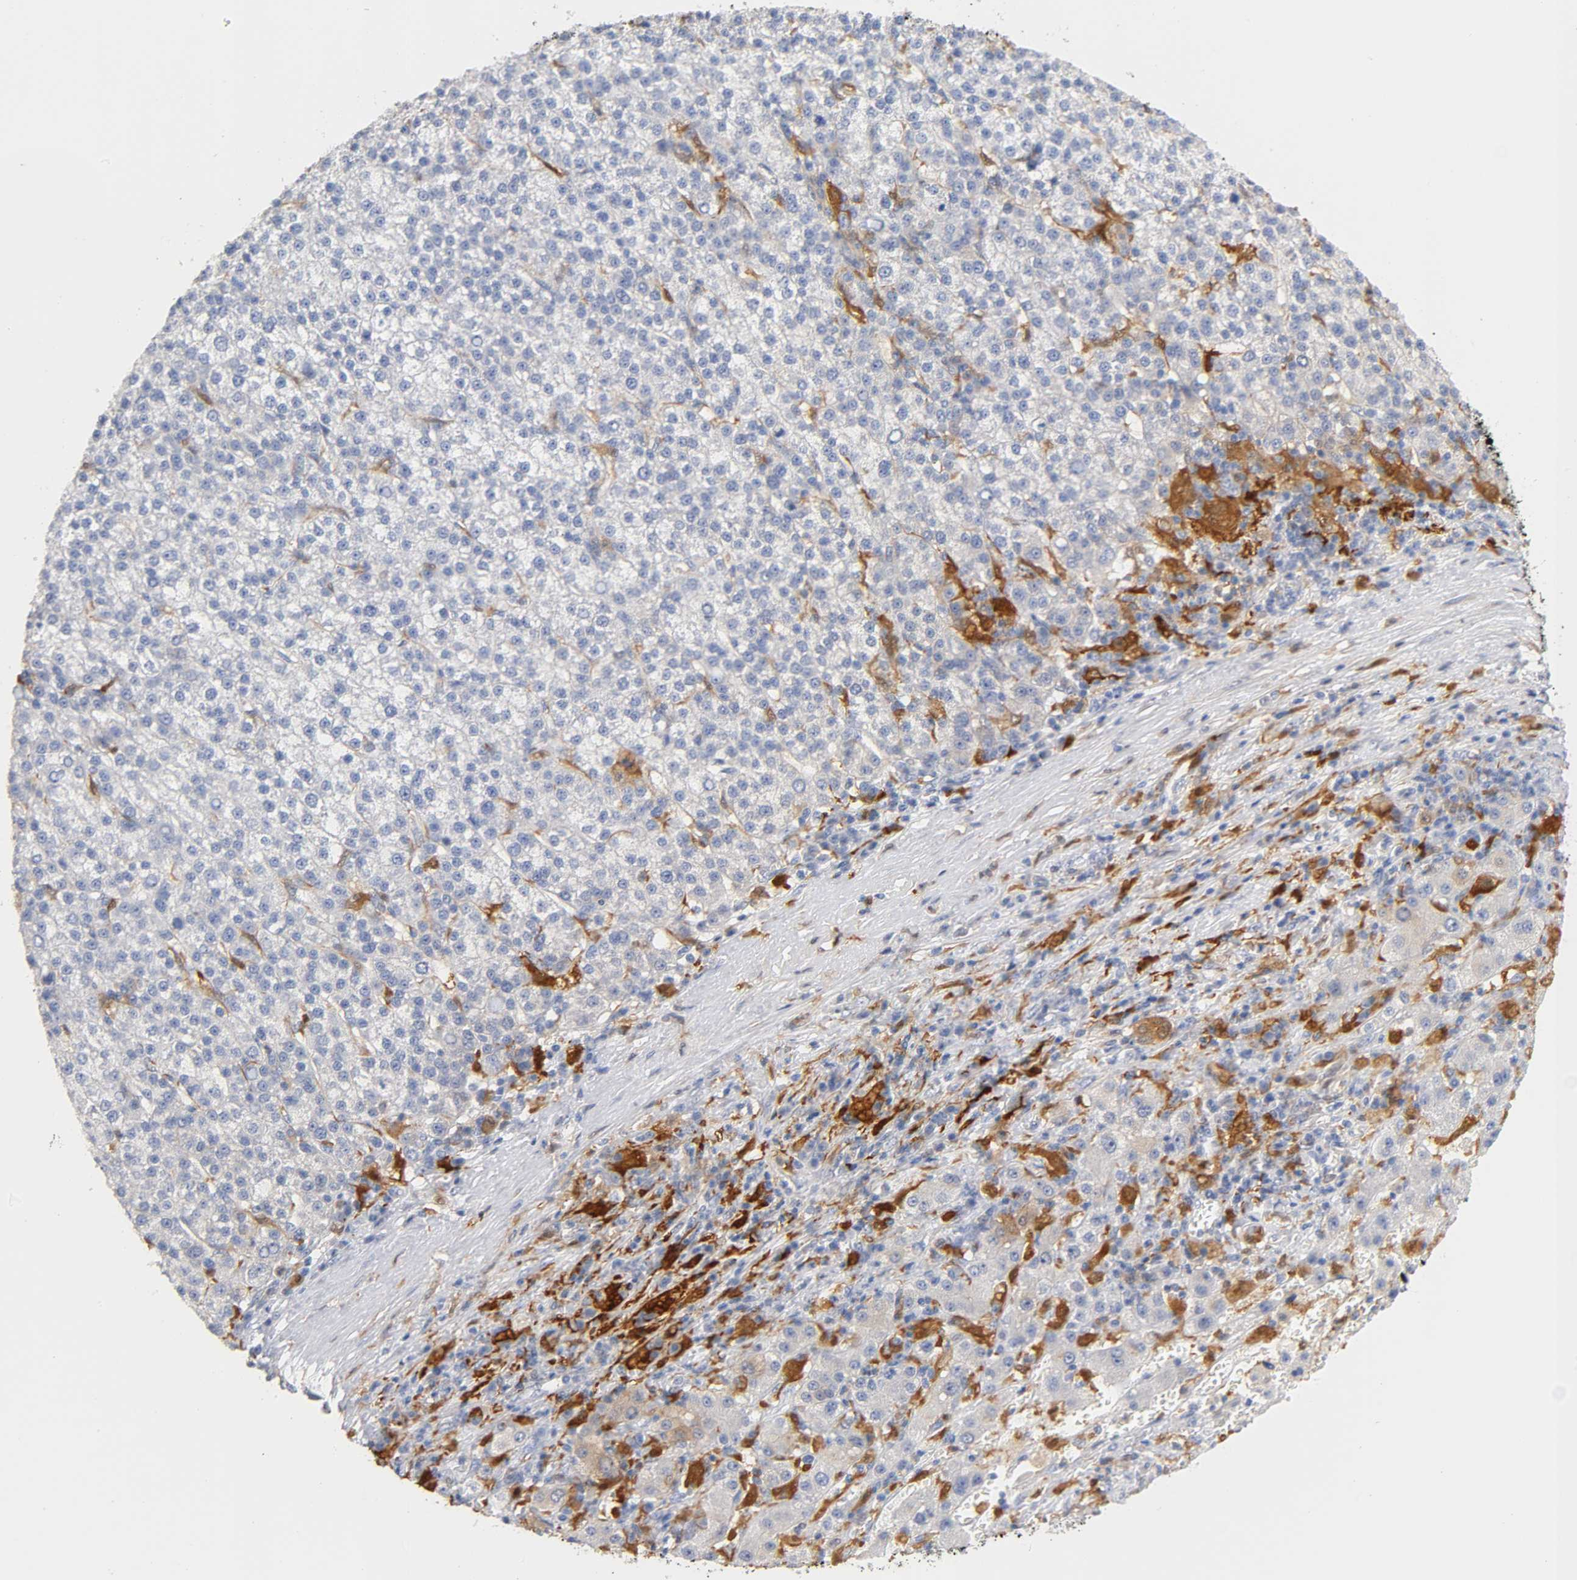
{"staining": {"intensity": "negative", "quantity": "none", "location": "none"}, "tissue": "liver cancer", "cell_type": "Tumor cells", "image_type": "cancer", "snomed": [{"axis": "morphology", "description": "Carcinoma, Hepatocellular, NOS"}, {"axis": "topography", "description": "Liver"}], "caption": "This histopathology image is of liver hepatocellular carcinoma stained with IHC to label a protein in brown with the nuclei are counter-stained blue. There is no staining in tumor cells.", "gene": "IL18", "patient": {"sex": "female", "age": 58}}